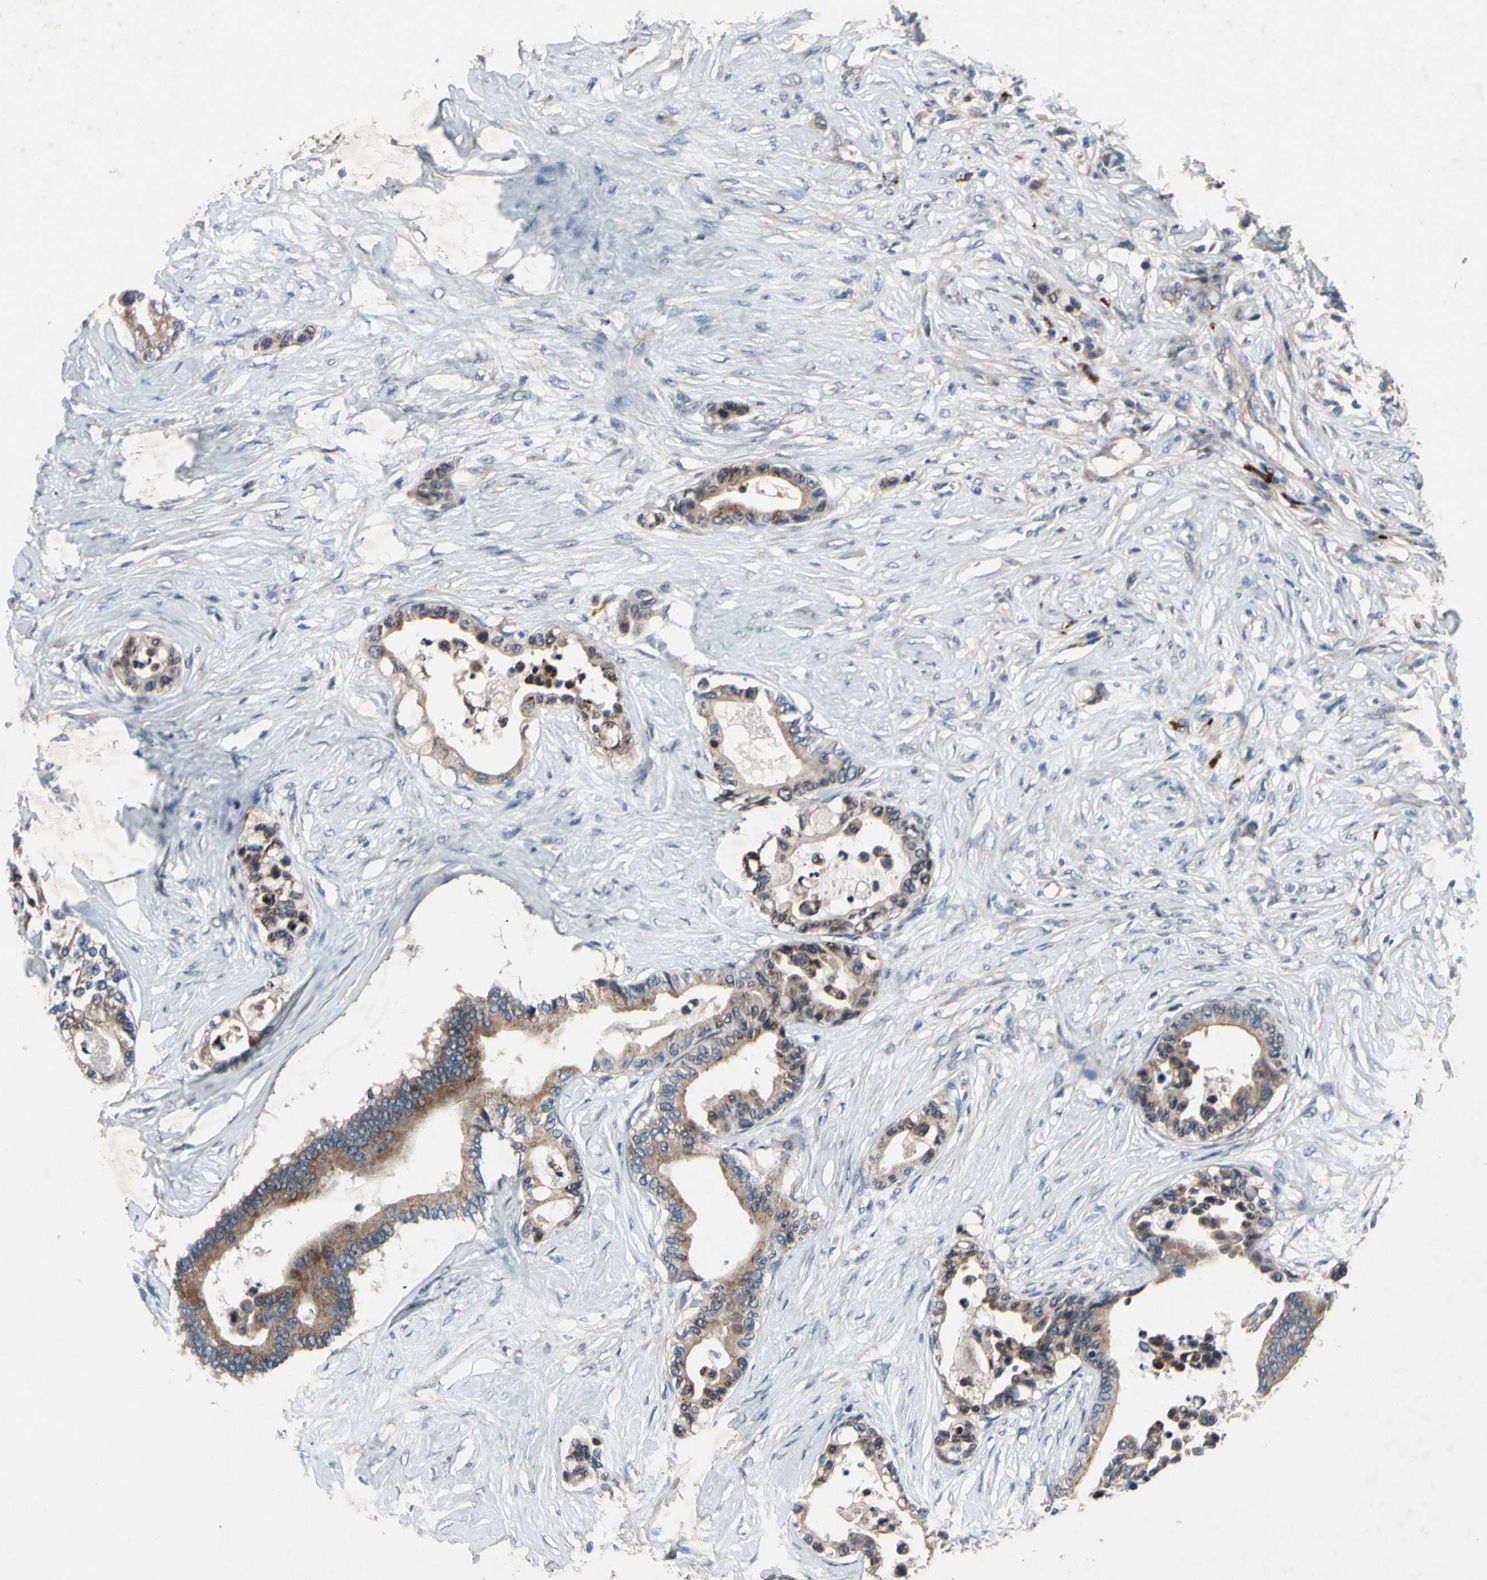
{"staining": {"intensity": "moderate", "quantity": ">75%", "location": "cytoplasmic/membranous"}, "tissue": "colorectal cancer", "cell_type": "Tumor cells", "image_type": "cancer", "snomed": [{"axis": "morphology", "description": "Normal tissue, NOS"}, {"axis": "morphology", "description": "Adenocarcinoma, NOS"}, {"axis": "topography", "description": "Colon"}], "caption": "Protein staining reveals moderate cytoplasmic/membranous staining in about >75% of tumor cells in colorectal cancer.", "gene": "ALKBH3", "patient": {"sex": "male", "age": 82}}